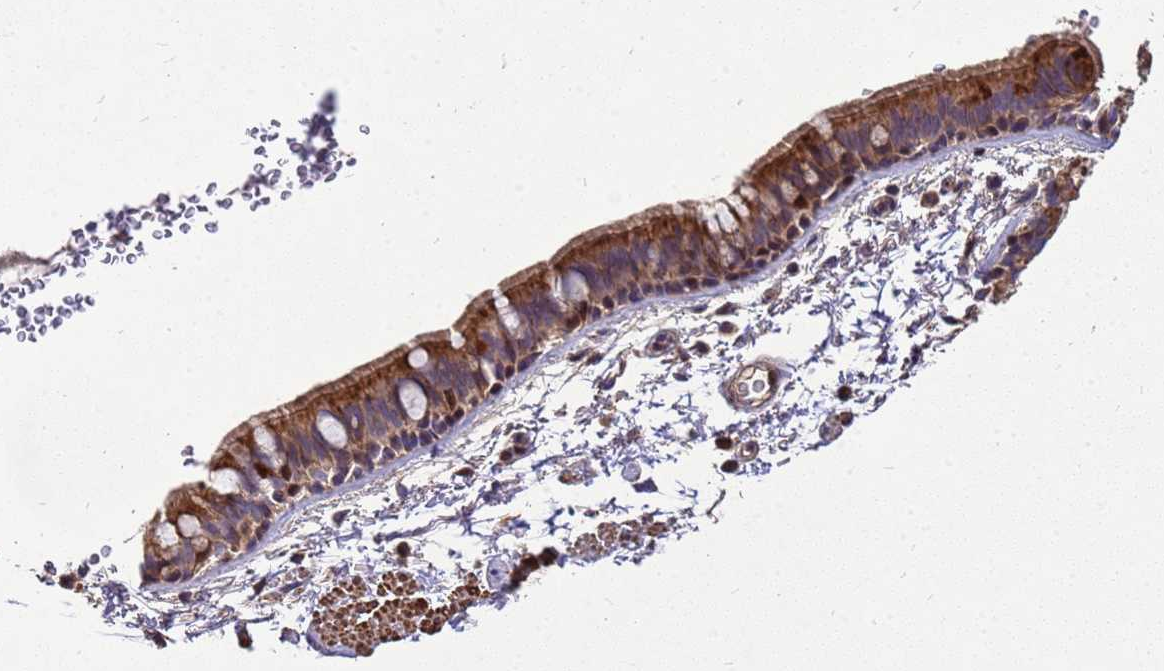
{"staining": {"intensity": "moderate", "quantity": ">75%", "location": "cytoplasmic/membranous"}, "tissue": "bronchus", "cell_type": "Respiratory epithelial cells", "image_type": "normal", "snomed": [{"axis": "morphology", "description": "Normal tissue, NOS"}, {"axis": "topography", "description": "Lymph node"}, {"axis": "topography", "description": "Bronchus"}], "caption": "Respiratory epithelial cells show medium levels of moderate cytoplasmic/membranous expression in approximately >75% of cells in normal human bronchus.", "gene": "RSPRY1", "patient": {"sex": "female", "age": 70}}